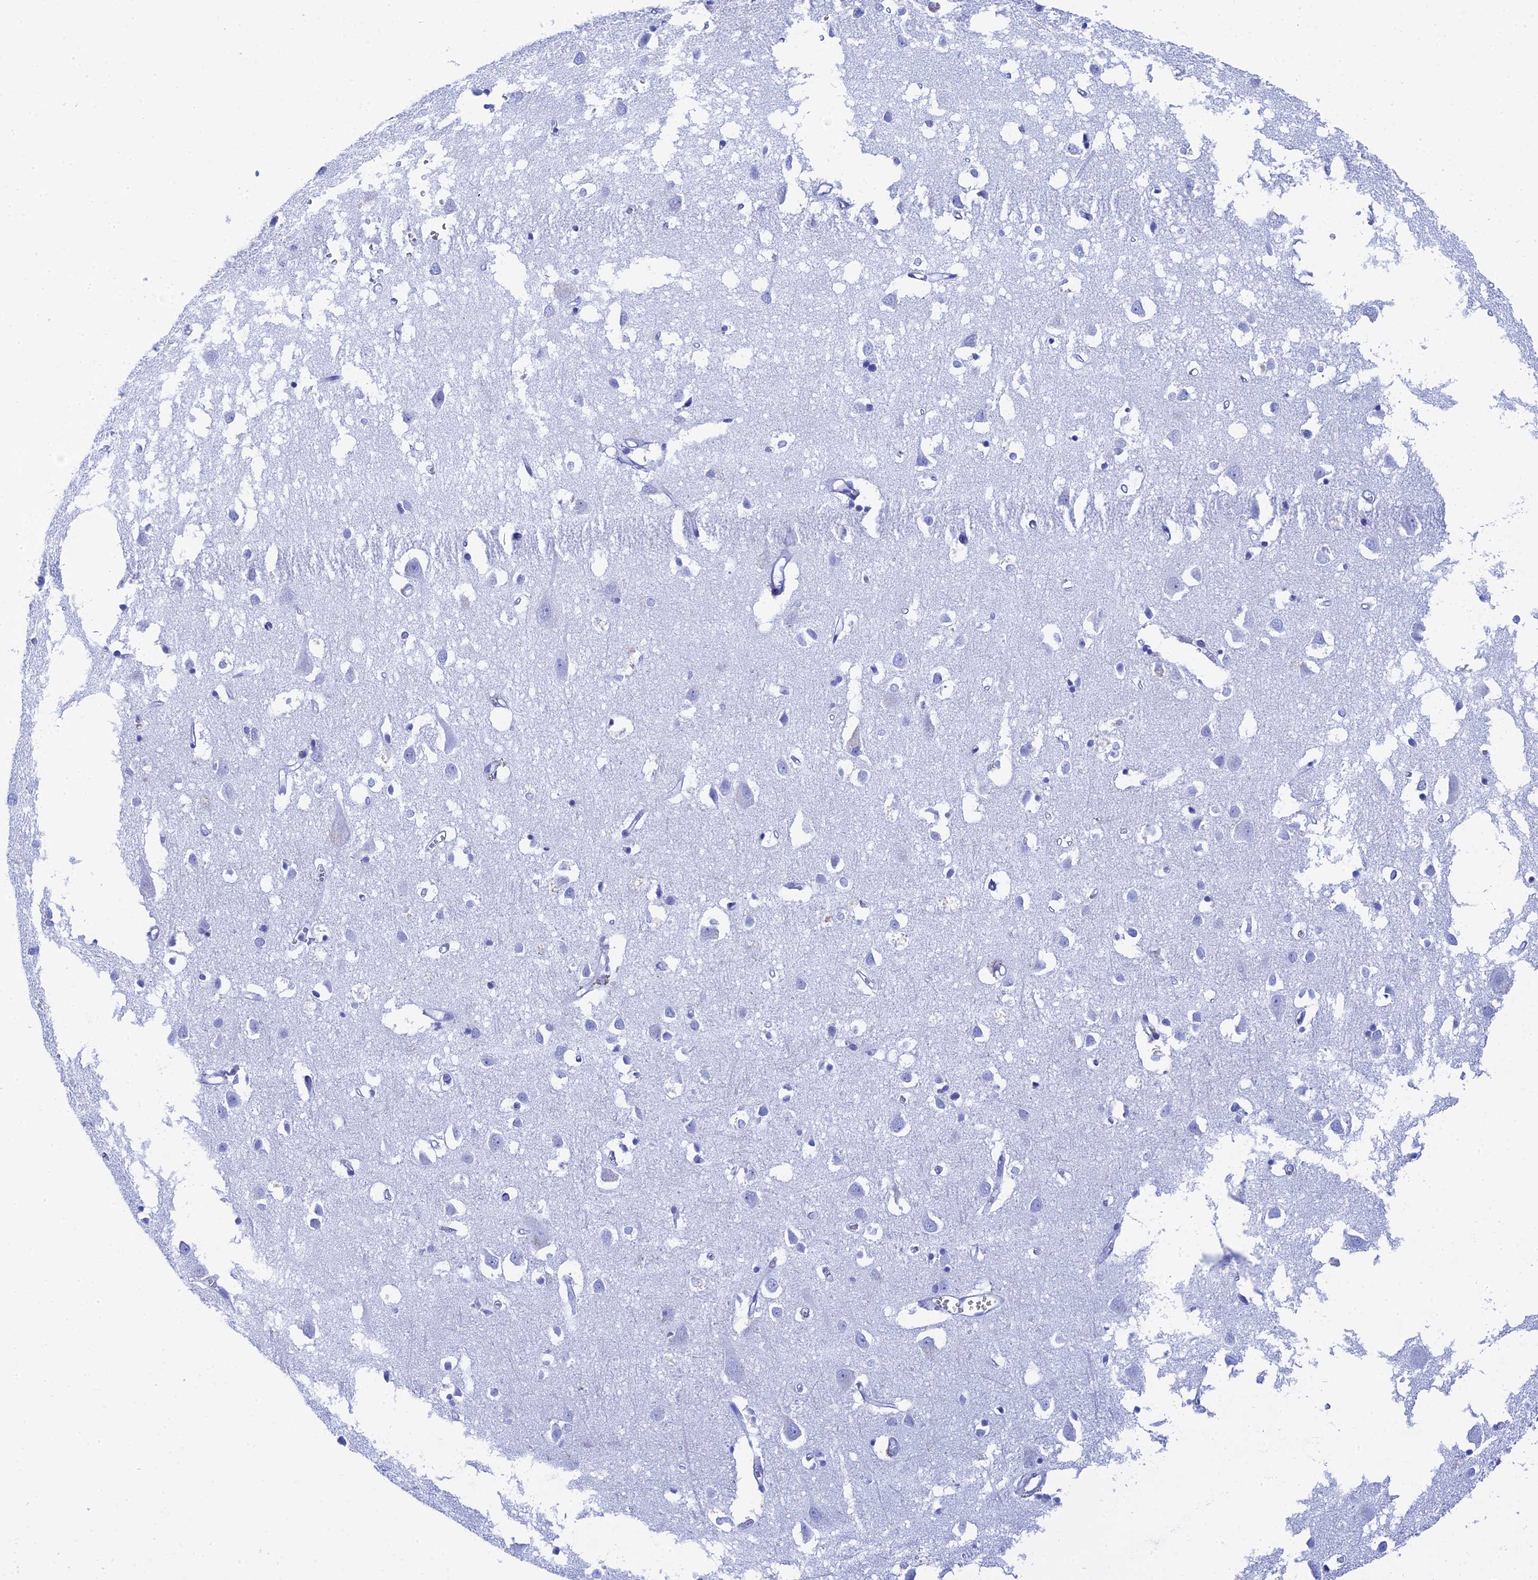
{"staining": {"intensity": "negative", "quantity": "none", "location": "none"}, "tissue": "cerebral cortex", "cell_type": "Endothelial cells", "image_type": "normal", "snomed": [{"axis": "morphology", "description": "Normal tissue, NOS"}, {"axis": "topography", "description": "Cerebral cortex"}], "caption": "Endothelial cells show no significant protein positivity in normal cerebral cortex.", "gene": "TEX101", "patient": {"sex": "female", "age": 64}}